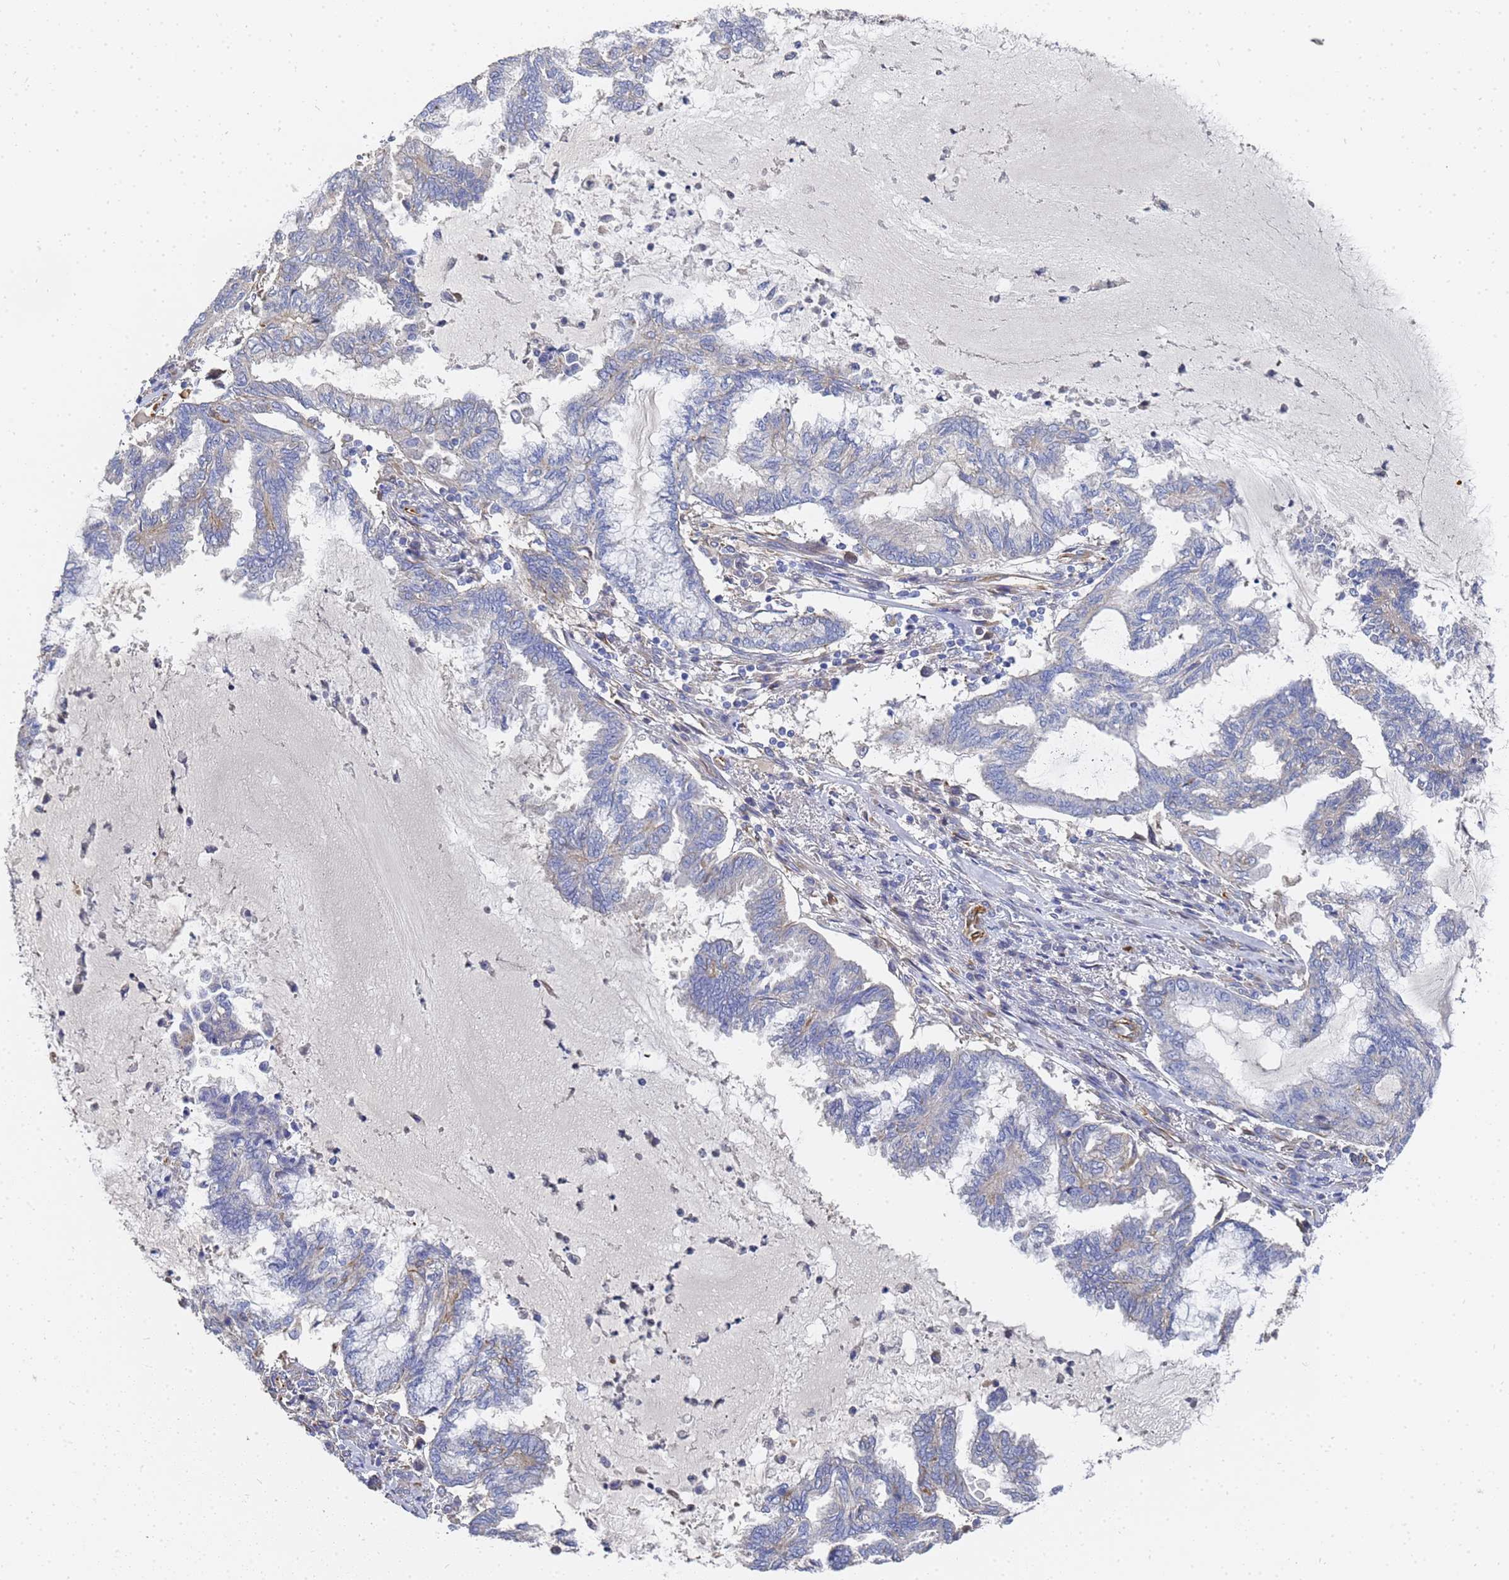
{"staining": {"intensity": "negative", "quantity": "none", "location": "none"}, "tissue": "endometrial cancer", "cell_type": "Tumor cells", "image_type": "cancer", "snomed": [{"axis": "morphology", "description": "Adenocarcinoma, NOS"}, {"axis": "topography", "description": "Endometrium"}], "caption": "Endometrial cancer (adenocarcinoma) was stained to show a protein in brown. There is no significant positivity in tumor cells.", "gene": "SYT13", "patient": {"sex": "female", "age": 86}}